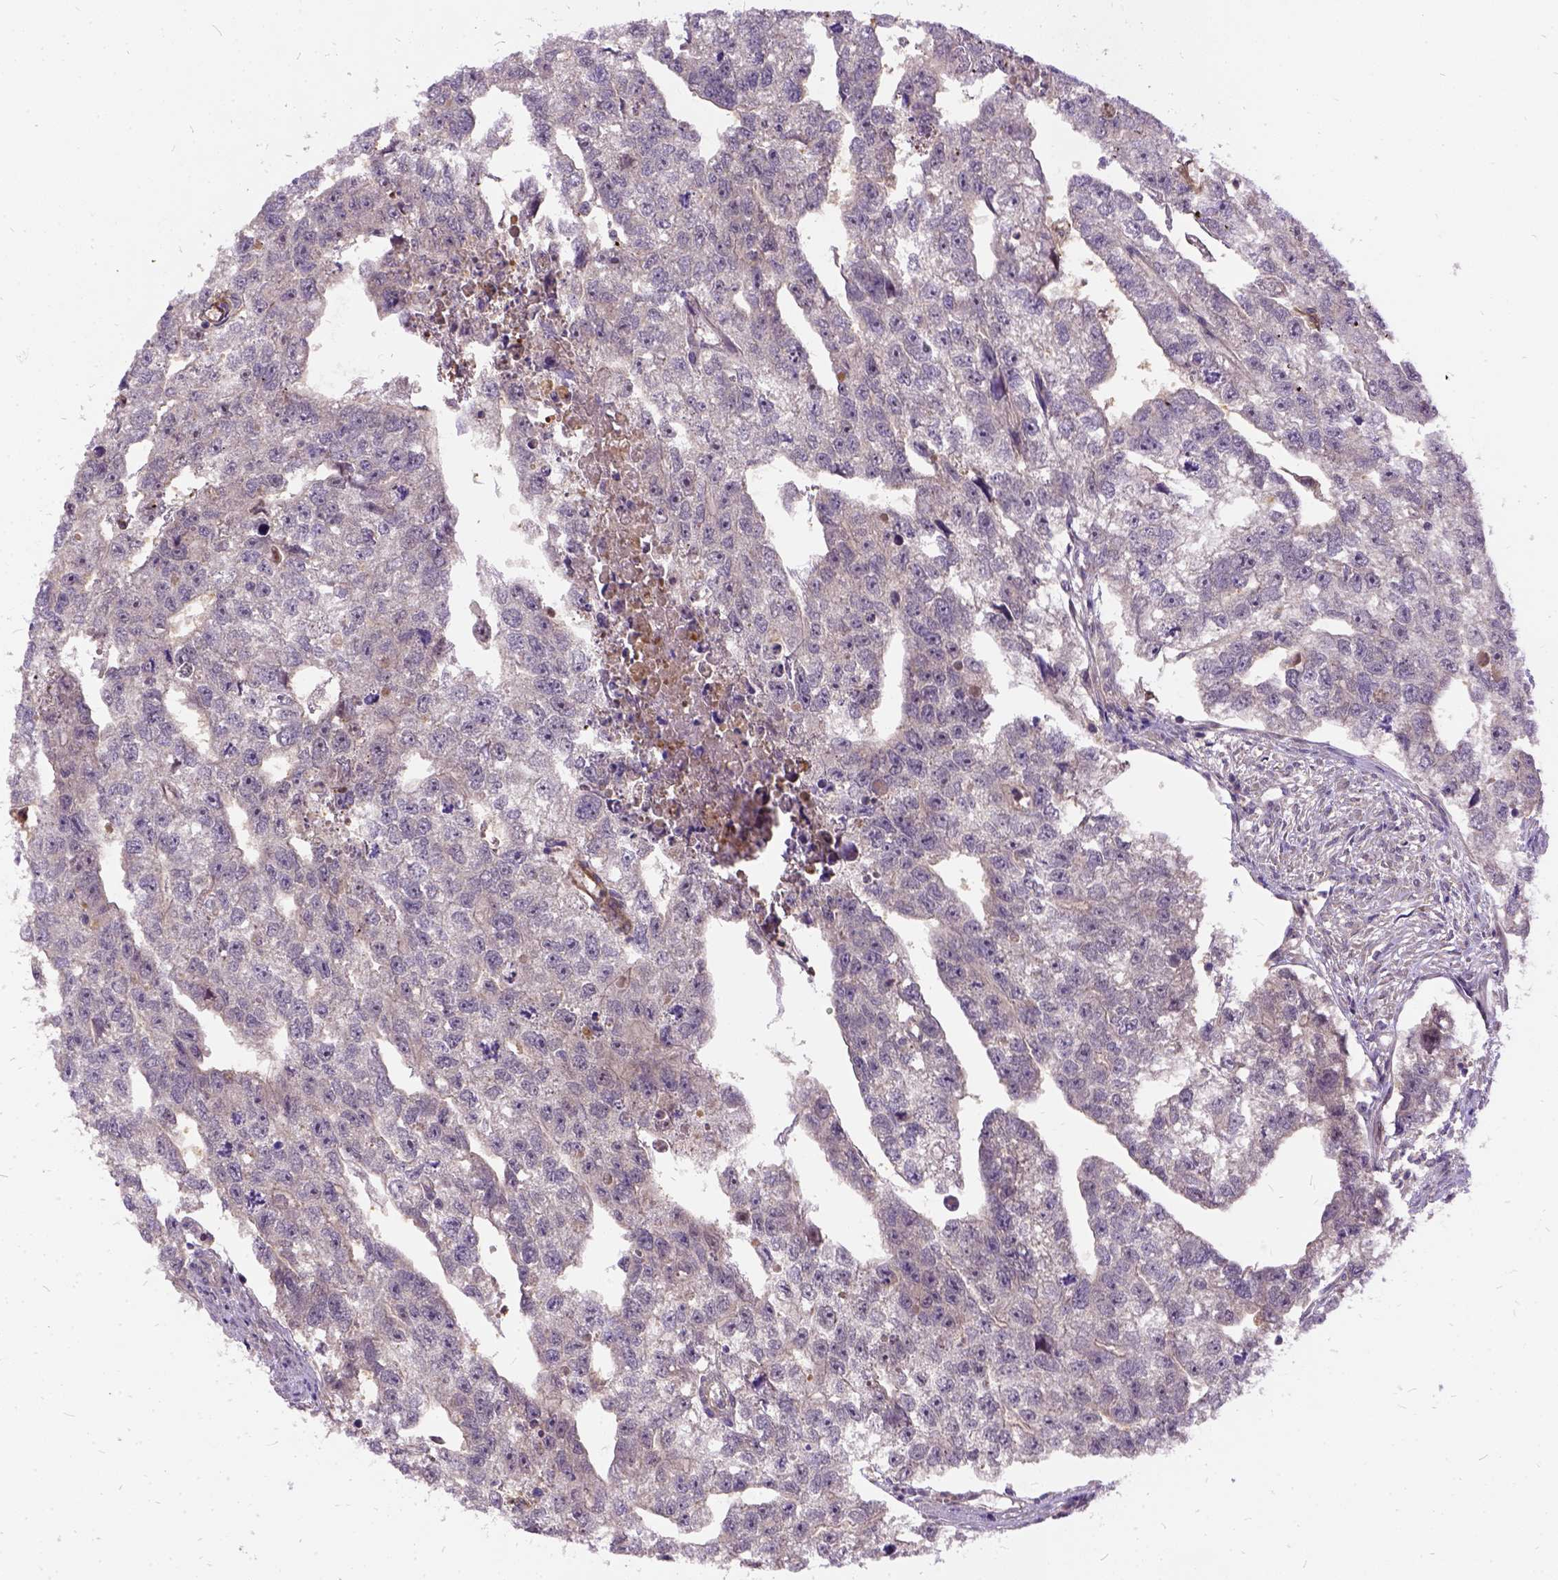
{"staining": {"intensity": "negative", "quantity": "none", "location": "none"}, "tissue": "testis cancer", "cell_type": "Tumor cells", "image_type": "cancer", "snomed": [{"axis": "morphology", "description": "Carcinoma, Embryonal, NOS"}, {"axis": "morphology", "description": "Teratoma, malignant, NOS"}, {"axis": "topography", "description": "Testis"}], "caption": "Immunohistochemistry (IHC) micrograph of human teratoma (malignant) (testis) stained for a protein (brown), which shows no positivity in tumor cells.", "gene": "ILRUN", "patient": {"sex": "male", "age": 44}}